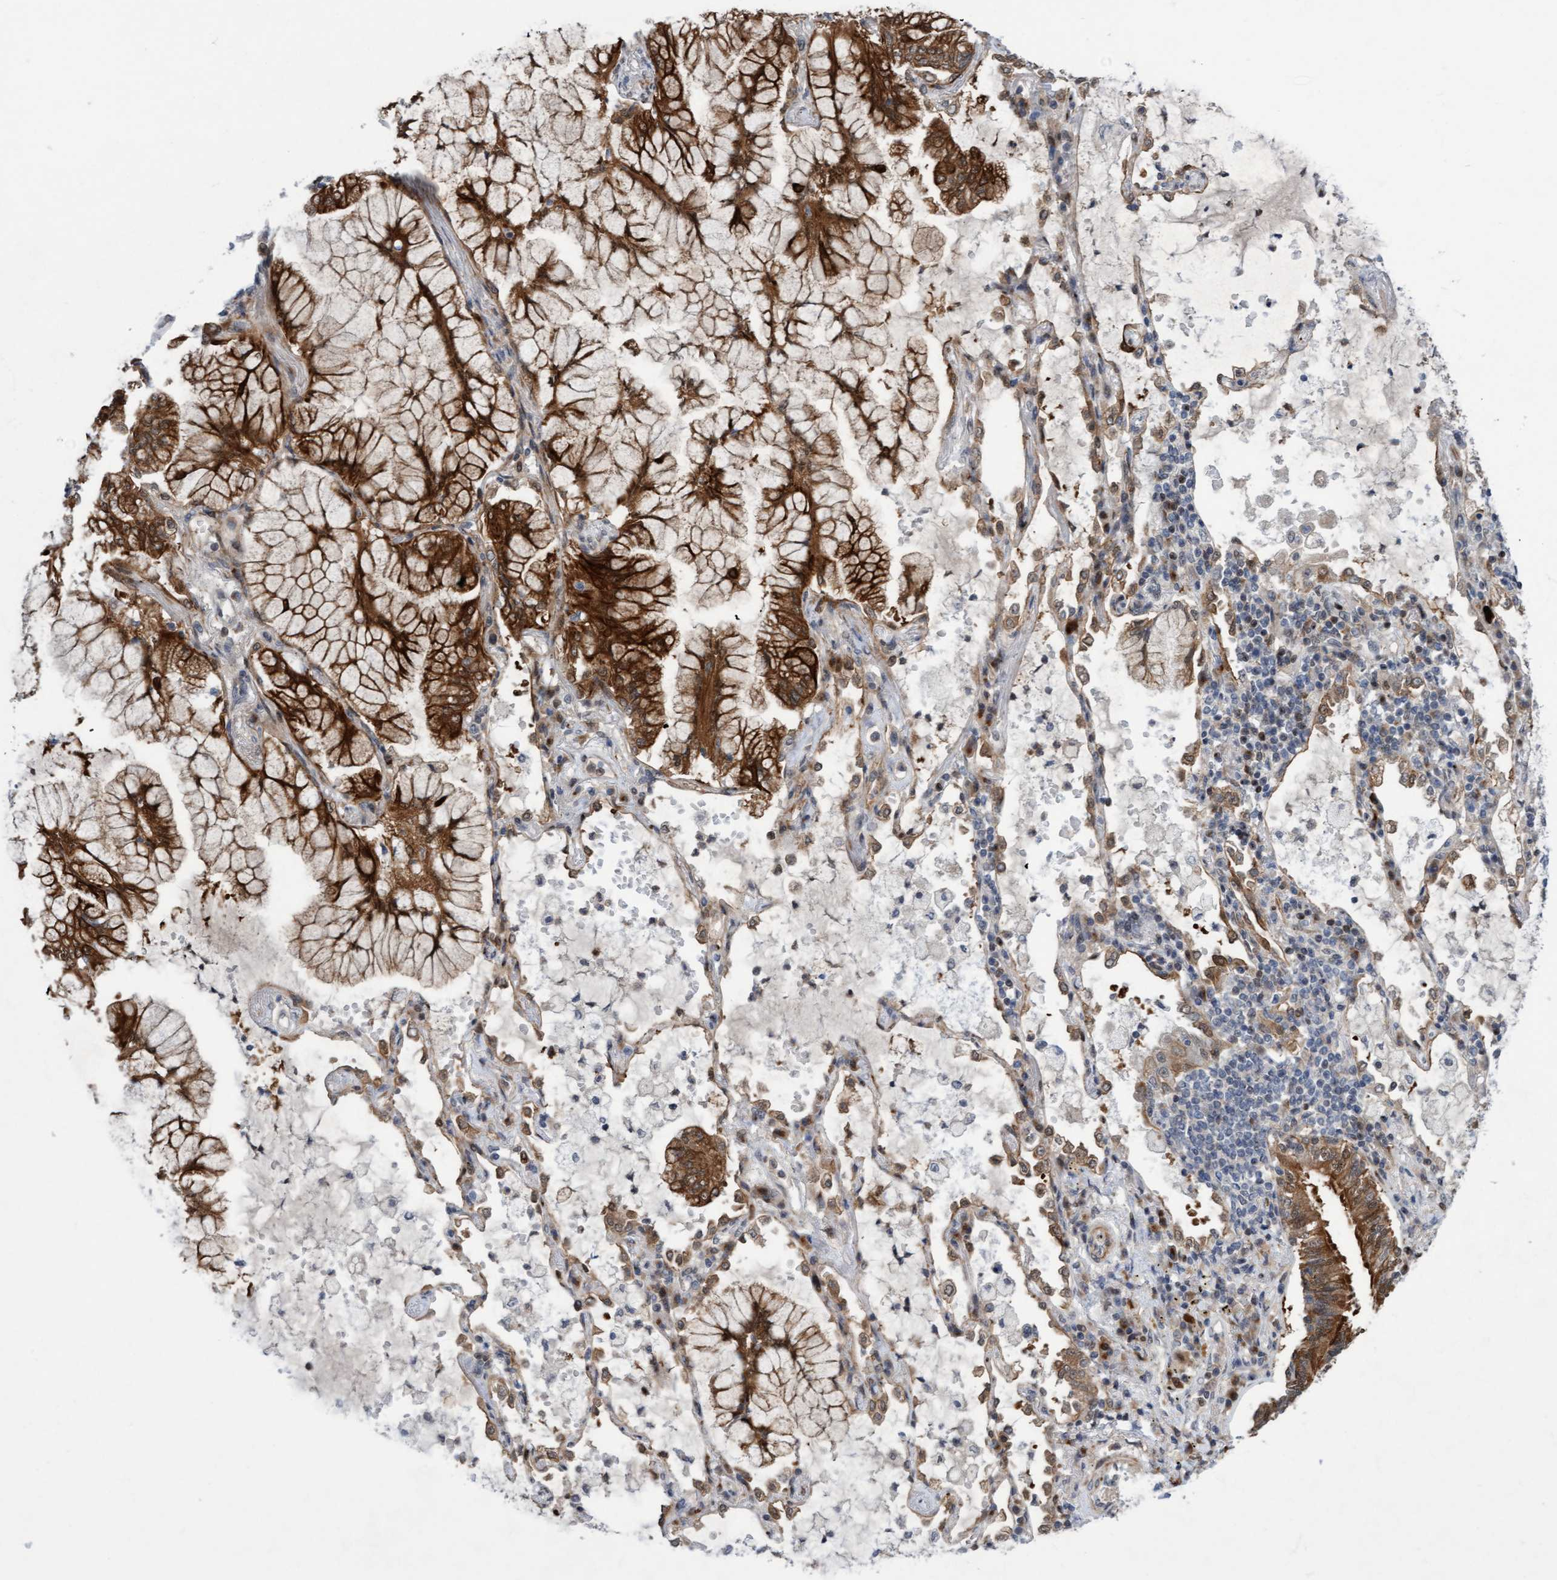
{"staining": {"intensity": "strong", "quantity": ">75%", "location": "cytoplasmic/membranous,nuclear"}, "tissue": "lung cancer", "cell_type": "Tumor cells", "image_type": "cancer", "snomed": [{"axis": "morphology", "description": "Adenocarcinoma, NOS"}, {"axis": "topography", "description": "Lung"}], "caption": "This is an image of immunohistochemistry (IHC) staining of lung cancer (adenocarcinoma), which shows strong staining in the cytoplasmic/membranous and nuclear of tumor cells.", "gene": "RAP1GAP2", "patient": {"sex": "female", "age": 70}}